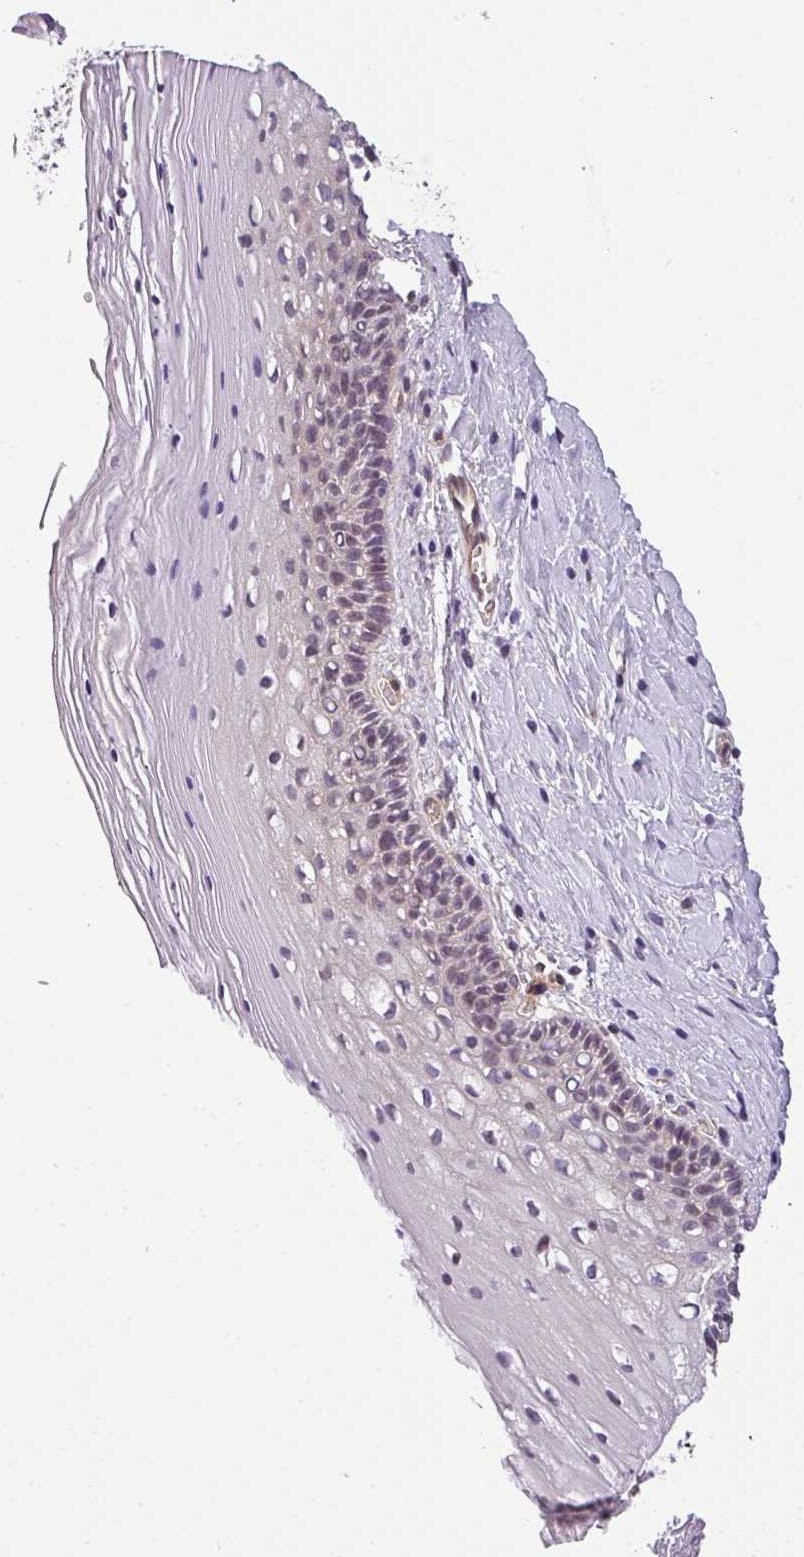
{"staining": {"intensity": "weak", "quantity": ">75%", "location": "cytoplasmic/membranous"}, "tissue": "cervix", "cell_type": "Glandular cells", "image_type": "normal", "snomed": [{"axis": "morphology", "description": "Normal tissue, NOS"}, {"axis": "topography", "description": "Cervix"}], "caption": "An IHC image of benign tissue is shown. Protein staining in brown labels weak cytoplasmic/membranous positivity in cervix within glandular cells.", "gene": "OR11H4", "patient": {"sex": "female", "age": 36}}